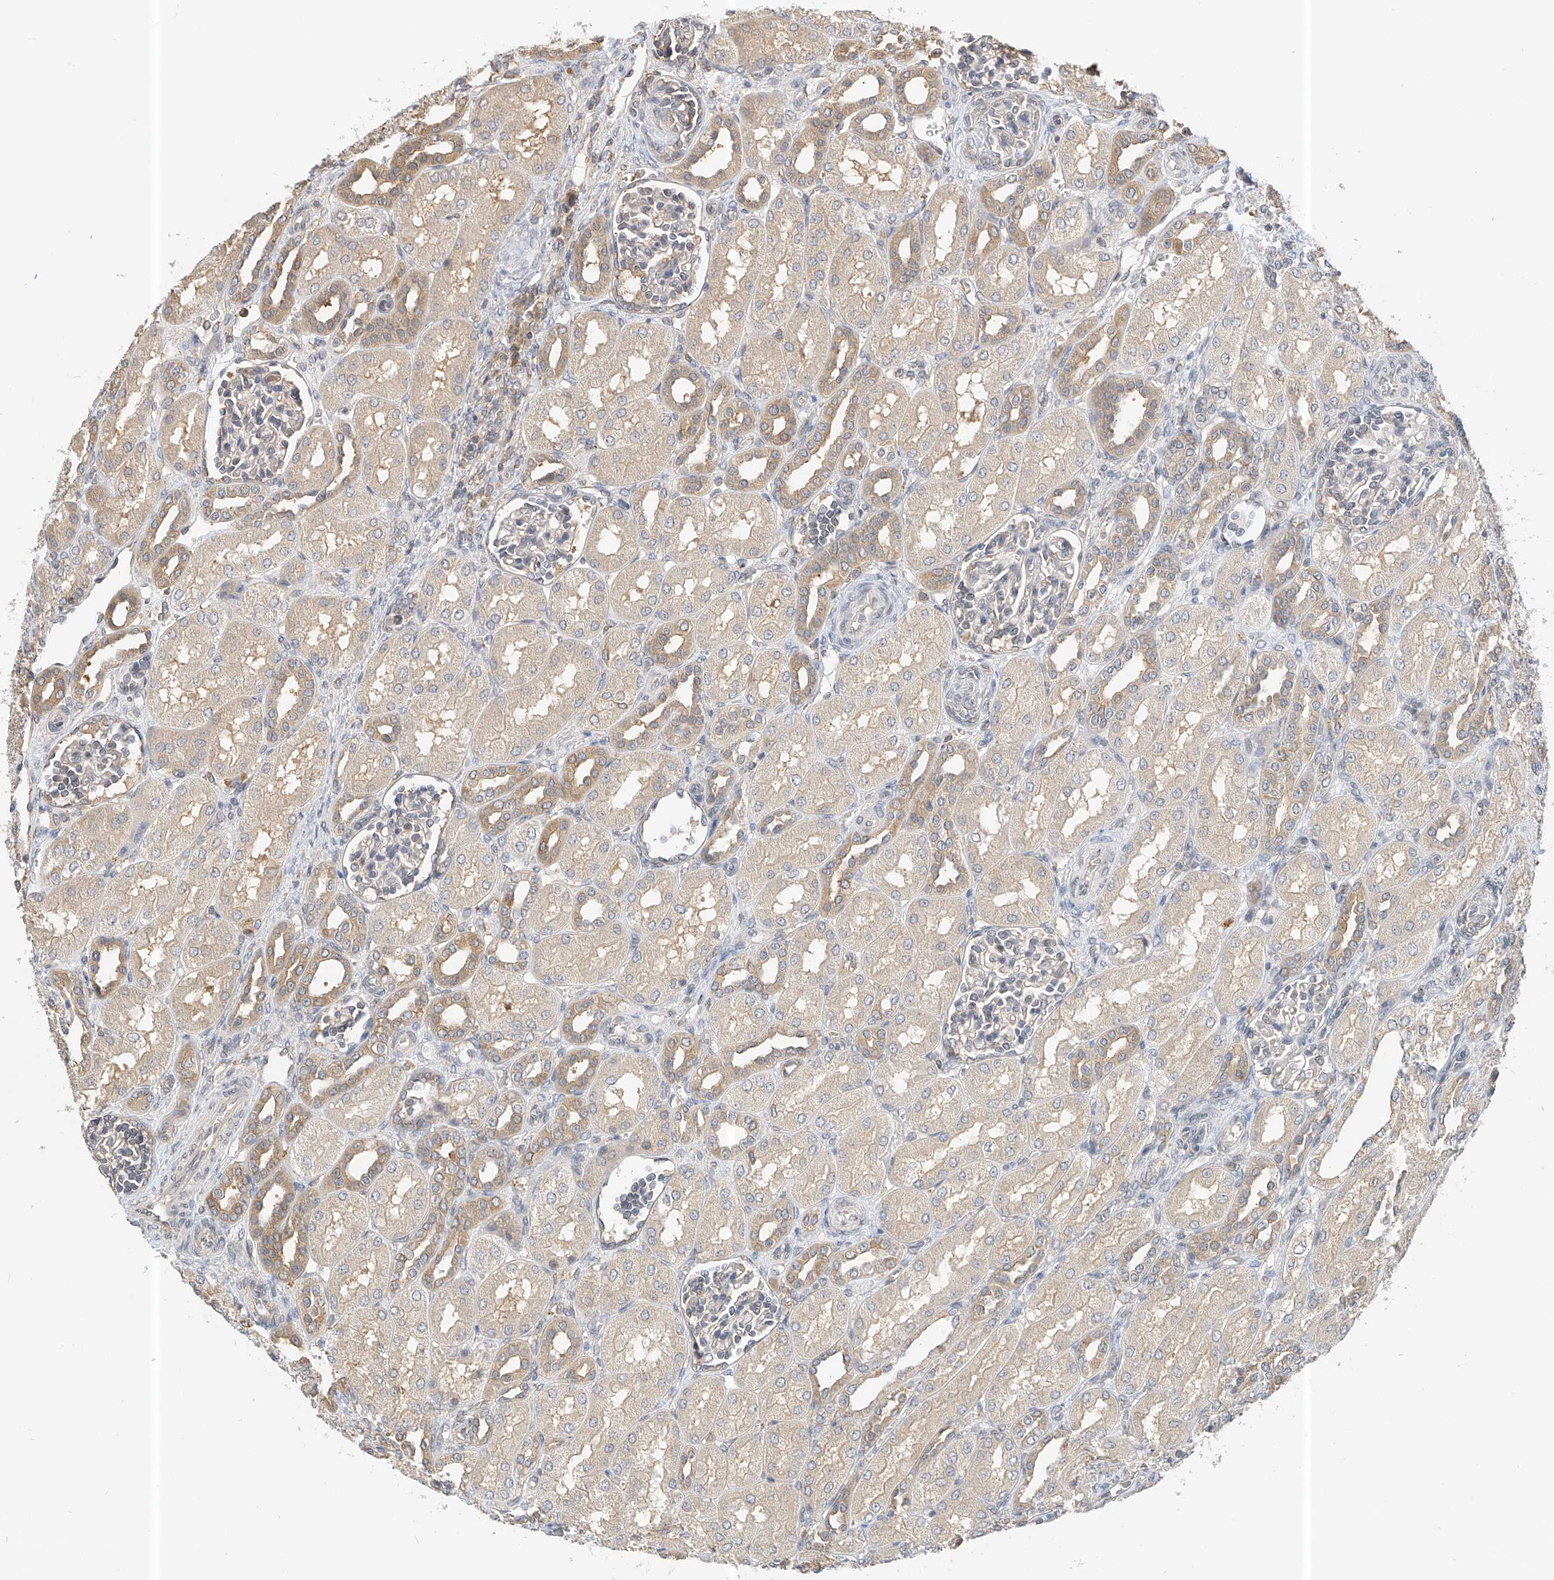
{"staining": {"intensity": "negative", "quantity": "none", "location": "none"}, "tissue": "kidney", "cell_type": "Cells in glomeruli", "image_type": "normal", "snomed": [{"axis": "morphology", "description": "Normal tissue, NOS"}, {"axis": "morphology", "description": "Neoplasm, malignant, NOS"}, {"axis": "topography", "description": "Kidney"}], "caption": "This is an IHC image of benign kidney. There is no expression in cells in glomeruli.", "gene": "PPA2", "patient": {"sex": "female", "age": 1}}